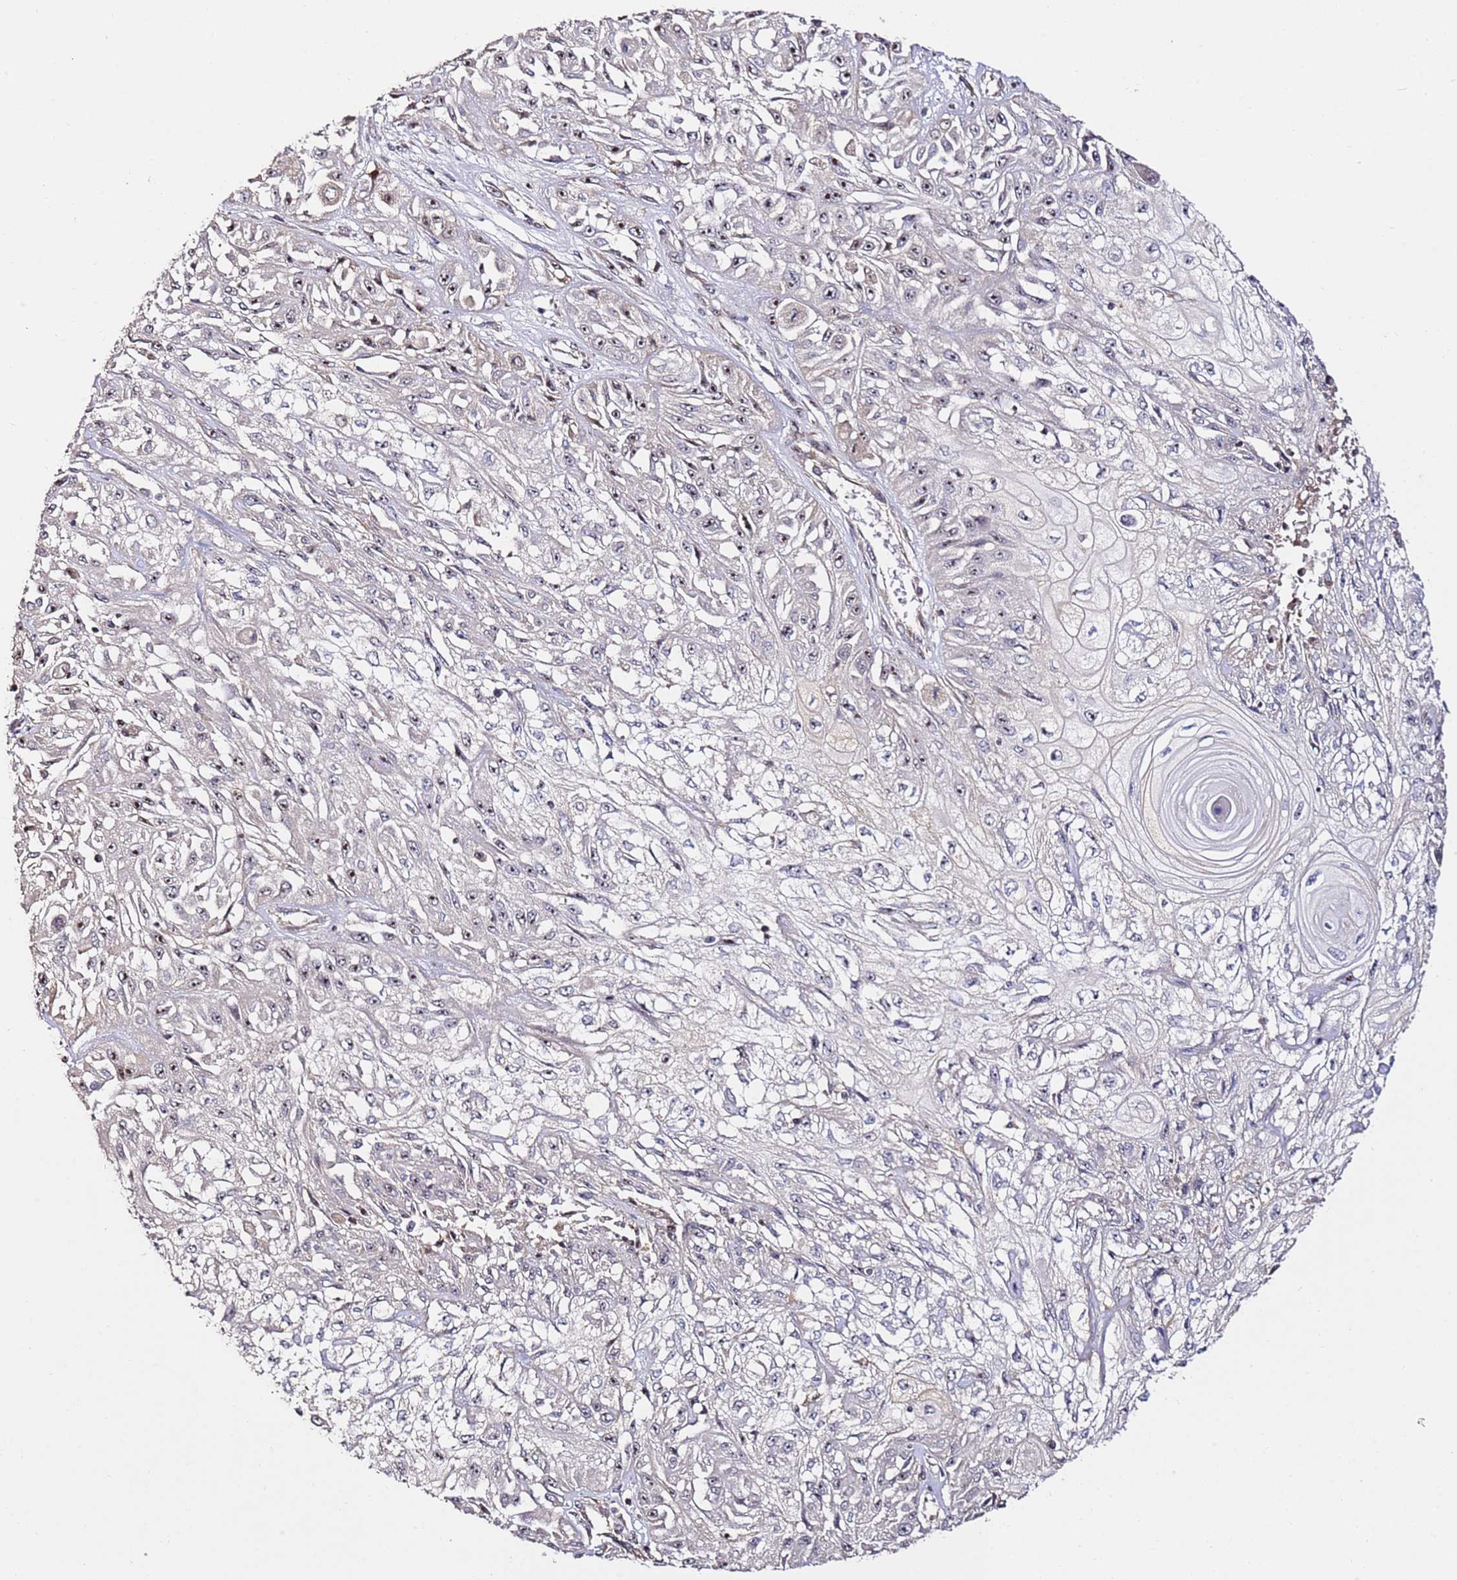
{"staining": {"intensity": "moderate", "quantity": "25%-75%", "location": "nuclear"}, "tissue": "skin cancer", "cell_type": "Tumor cells", "image_type": "cancer", "snomed": [{"axis": "morphology", "description": "Squamous cell carcinoma, NOS"}, {"axis": "morphology", "description": "Squamous cell carcinoma, metastatic, NOS"}, {"axis": "topography", "description": "Skin"}, {"axis": "topography", "description": "Lymph node"}], "caption": "Immunohistochemical staining of human skin cancer reveals moderate nuclear protein positivity in approximately 25%-75% of tumor cells.", "gene": "DDX27", "patient": {"sex": "male", "age": 75}}